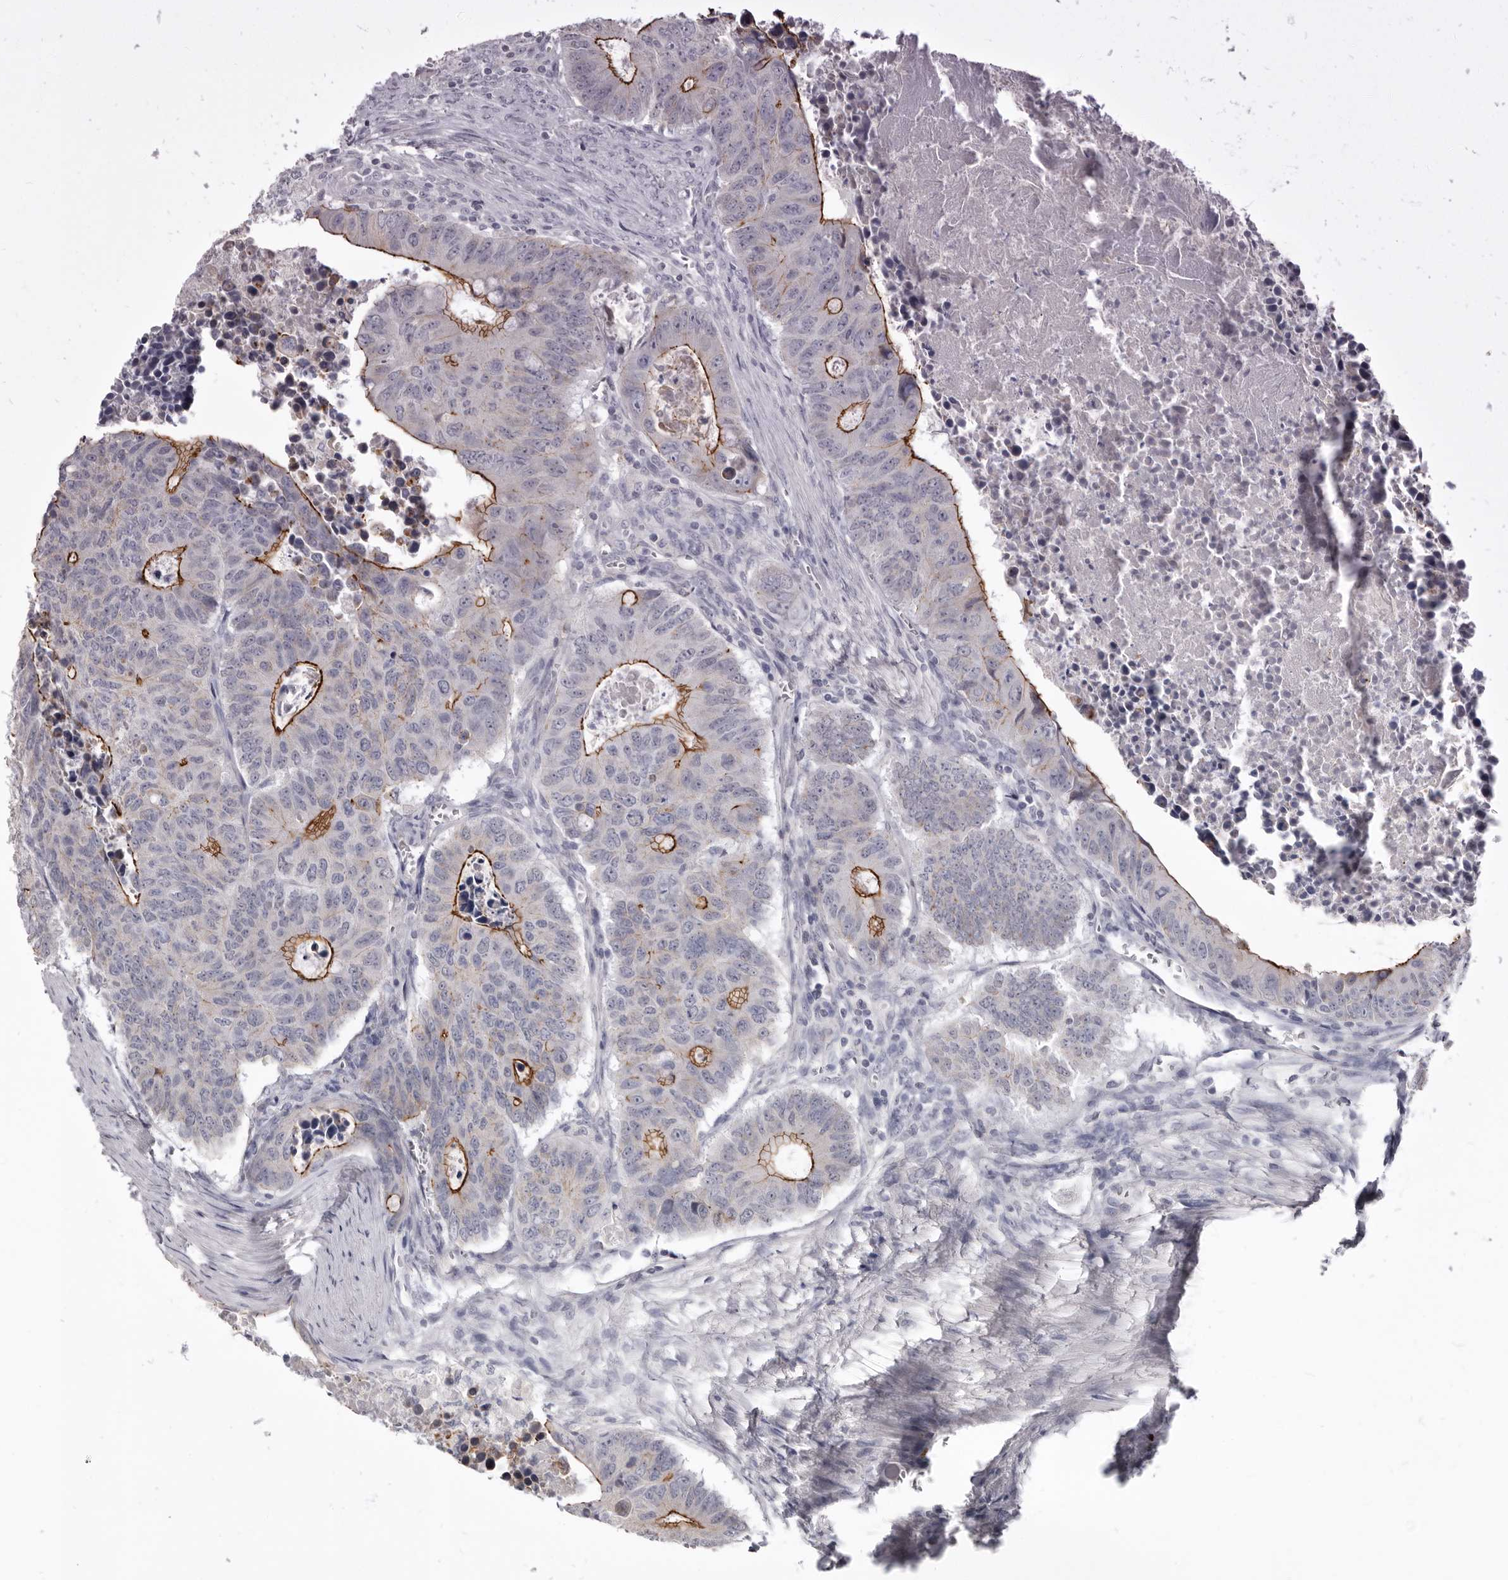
{"staining": {"intensity": "strong", "quantity": "25%-75%", "location": "cytoplasmic/membranous"}, "tissue": "colorectal cancer", "cell_type": "Tumor cells", "image_type": "cancer", "snomed": [{"axis": "morphology", "description": "Adenocarcinoma, NOS"}, {"axis": "topography", "description": "Colon"}], "caption": "Adenocarcinoma (colorectal) stained with IHC demonstrates strong cytoplasmic/membranous expression in approximately 25%-75% of tumor cells.", "gene": "CGN", "patient": {"sex": "male", "age": 87}}